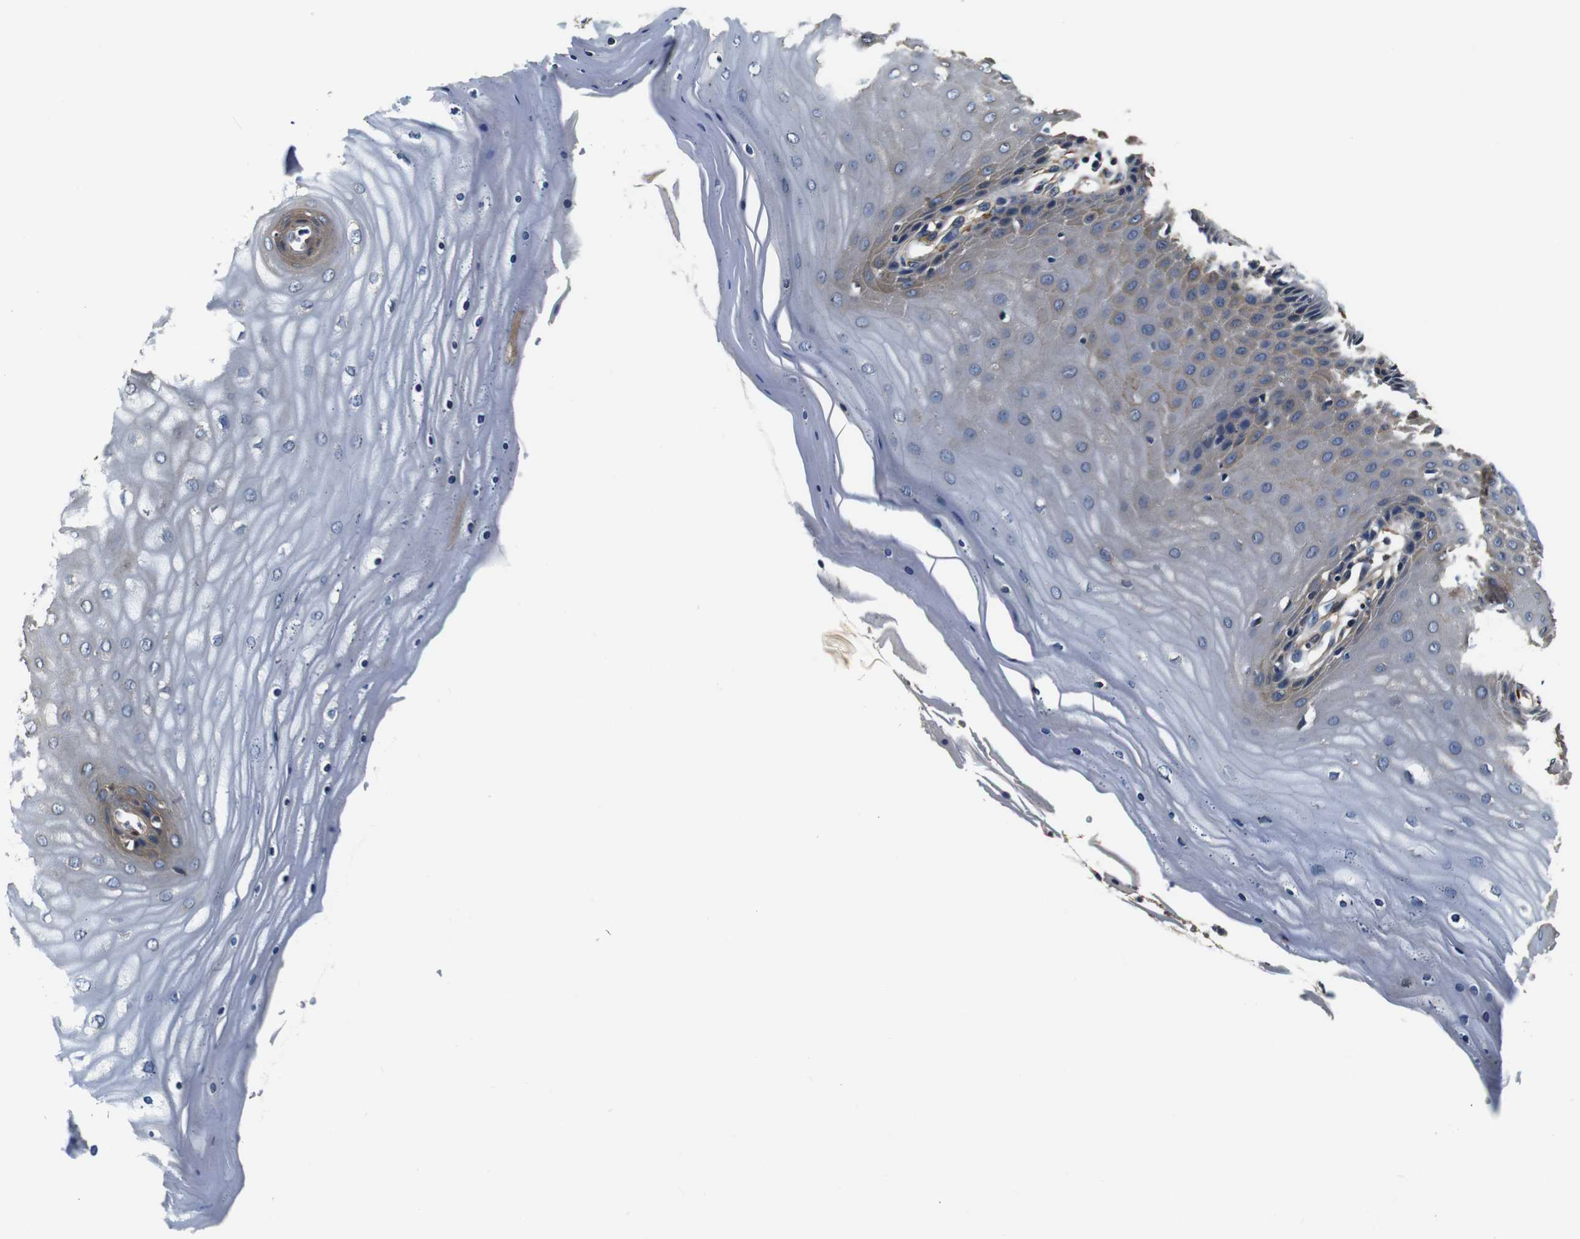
{"staining": {"intensity": "moderate", "quantity": "<25%", "location": "cytoplasmic/membranous"}, "tissue": "cervix", "cell_type": "Squamous epithelial cells", "image_type": "normal", "snomed": [{"axis": "morphology", "description": "Normal tissue, NOS"}, {"axis": "topography", "description": "Cervix"}], "caption": "Brown immunohistochemical staining in normal cervix shows moderate cytoplasmic/membranous expression in approximately <25% of squamous epithelial cells. The protein is shown in brown color, while the nuclei are stained blue.", "gene": "COL1A1", "patient": {"sex": "female", "age": 55}}